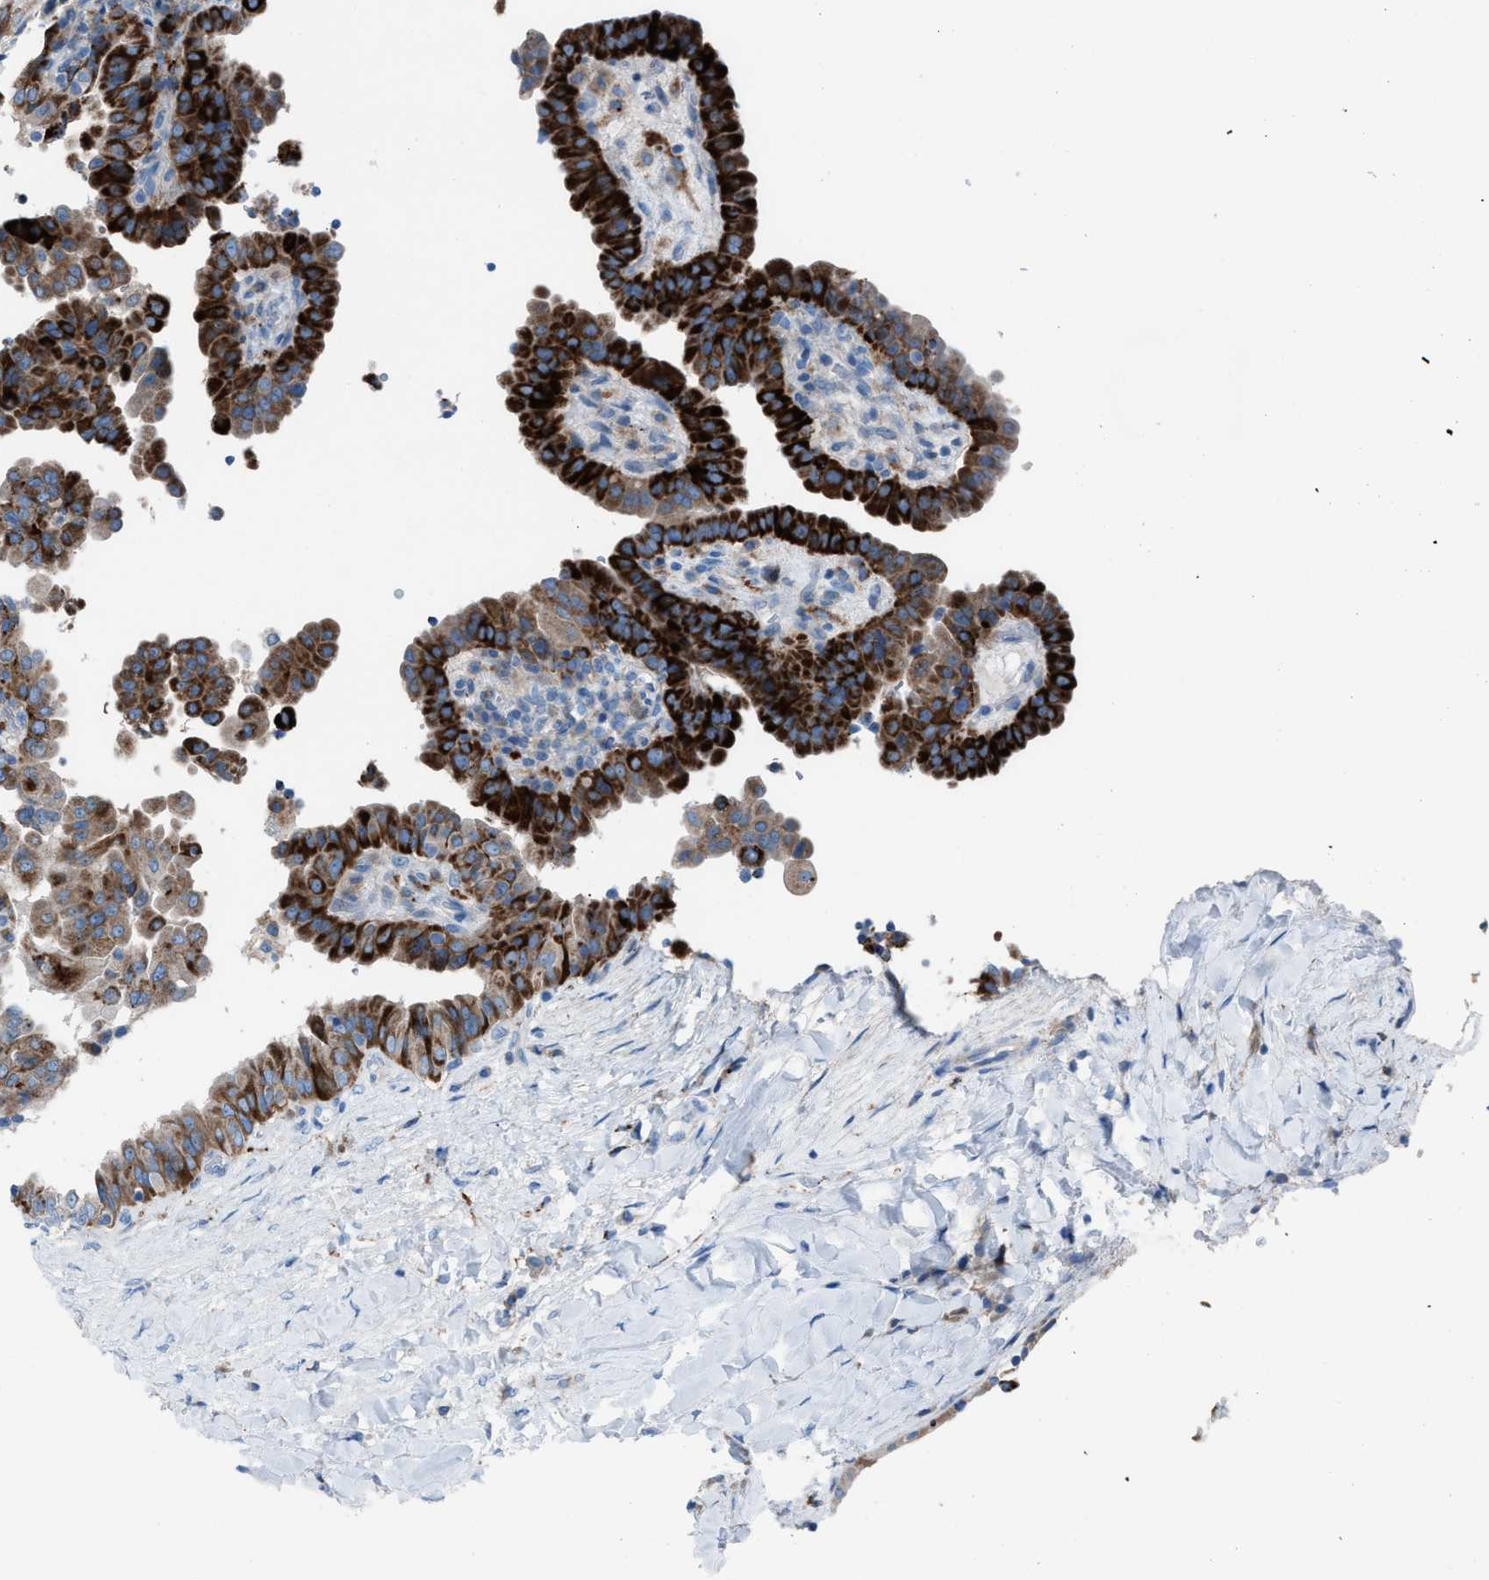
{"staining": {"intensity": "strong", "quantity": ">75%", "location": "cytoplasmic/membranous"}, "tissue": "thyroid cancer", "cell_type": "Tumor cells", "image_type": "cancer", "snomed": [{"axis": "morphology", "description": "Papillary adenocarcinoma, NOS"}, {"axis": "topography", "description": "Thyroid gland"}], "caption": "Approximately >75% of tumor cells in human papillary adenocarcinoma (thyroid) demonstrate strong cytoplasmic/membranous protein staining as visualized by brown immunohistochemical staining.", "gene": "CD1B", "patient": {"sex": "male", "age": 33}}